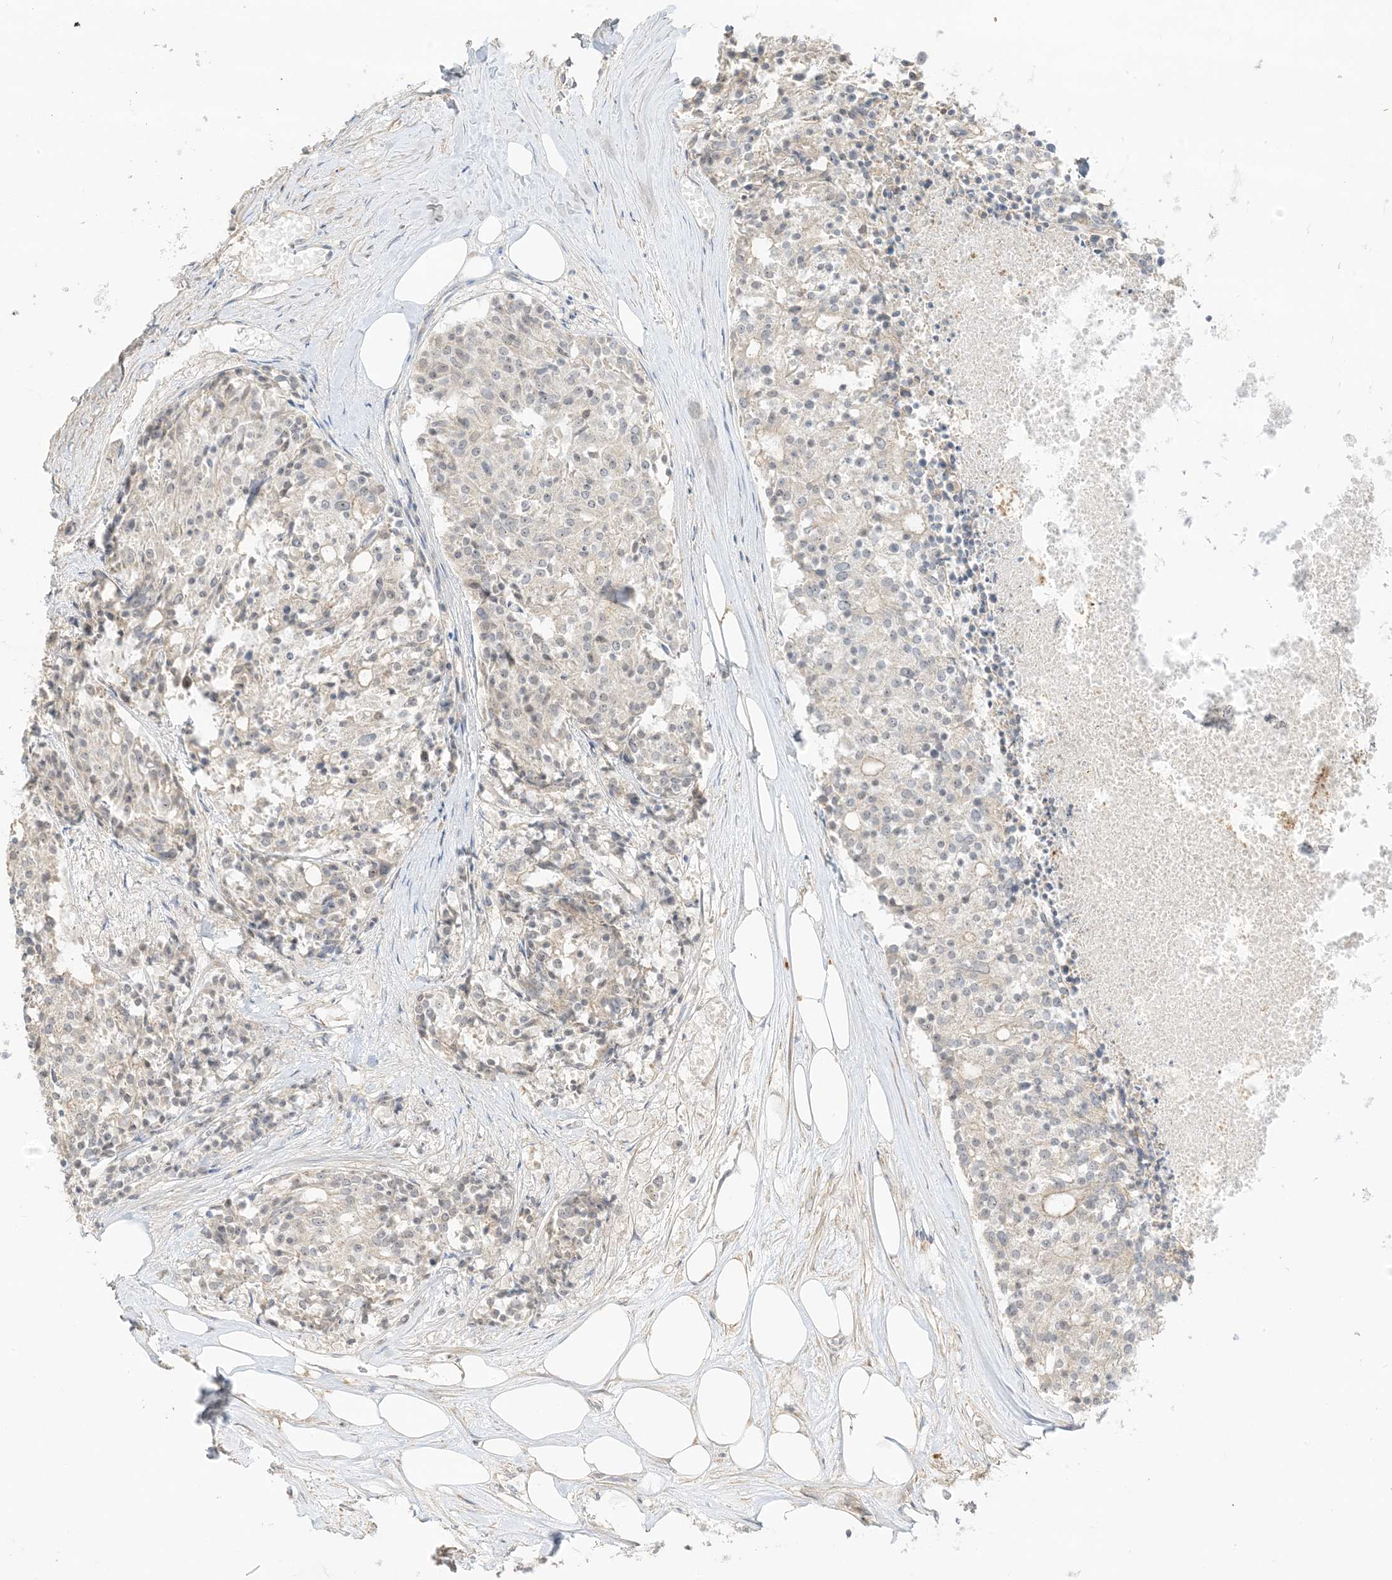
{"staining": {"intensity": "weak", "quantity": "<25%", "location": "cytoplasmic/membranous"}, "tissue": "carcinoid", "cell_type": "Tumor cells", "image_type": "cancer", "snomed": [{"axis": "morphology", "description": "Carcinoid, malignant, NOS"}, {"axis": "topography", "description": "Pancreas"}], "caption": "DAB (3,3'-diaminobenzidine) immunohistochemical staining of human carcinoid (malignant) reveals no significant staining in tumor cells.", "gene": "ETAA1", "patient": {"sex": "female", "age": 54}}